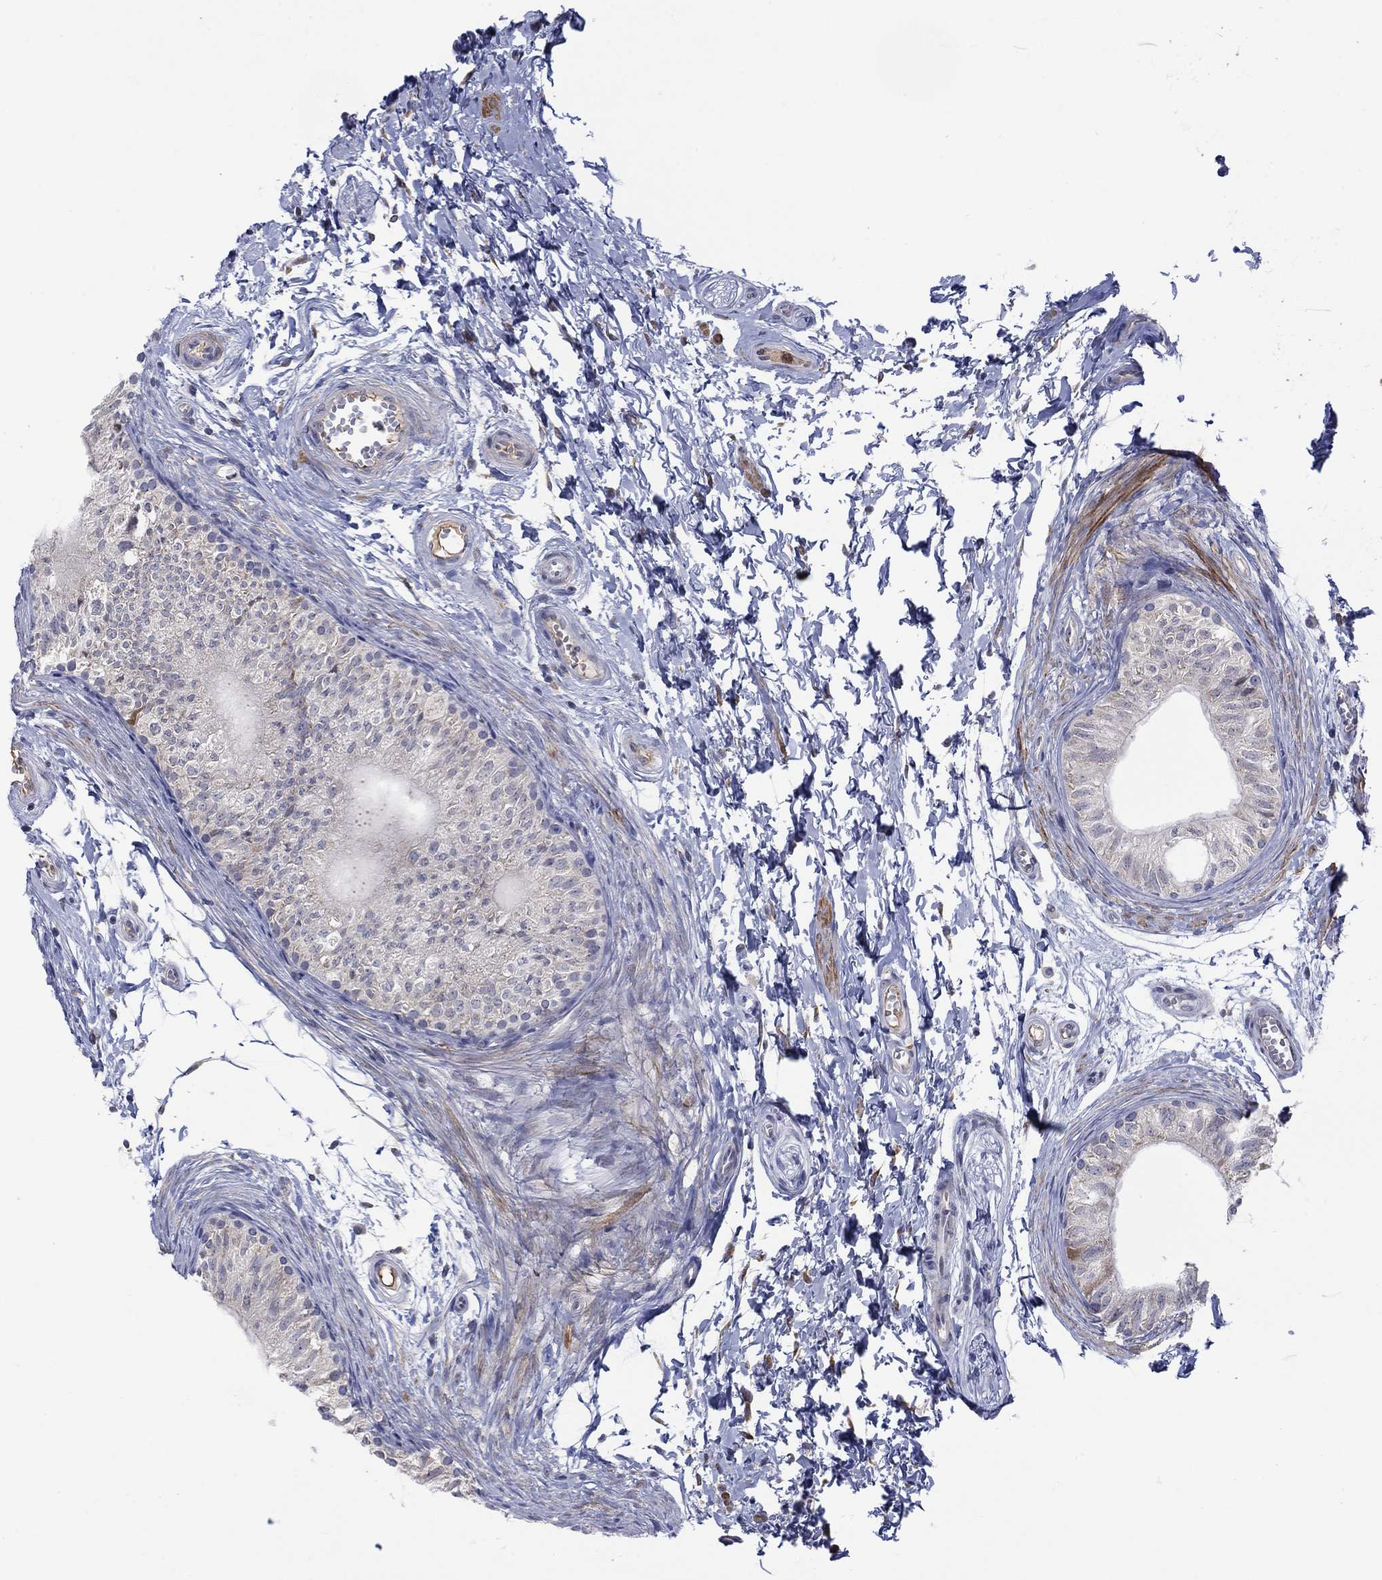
{"staining": {"intensity": "negative", "quantity": "none", "location": "none"}, "tissue": "epididymis", "cell_type": "Glandular cells", "image_type": "normal", "snomed": [{"axis": "morphology", "description": "Normal tissue, NOS"}, {"axis": "topography", "description": "Epididymis"}], "caption": "Immunohistochemical staining of benign human epididymis displays no significant positivity in glandular cells.", "gene": "MTRFR", "patient": {"sex": "male", "age": 22}}